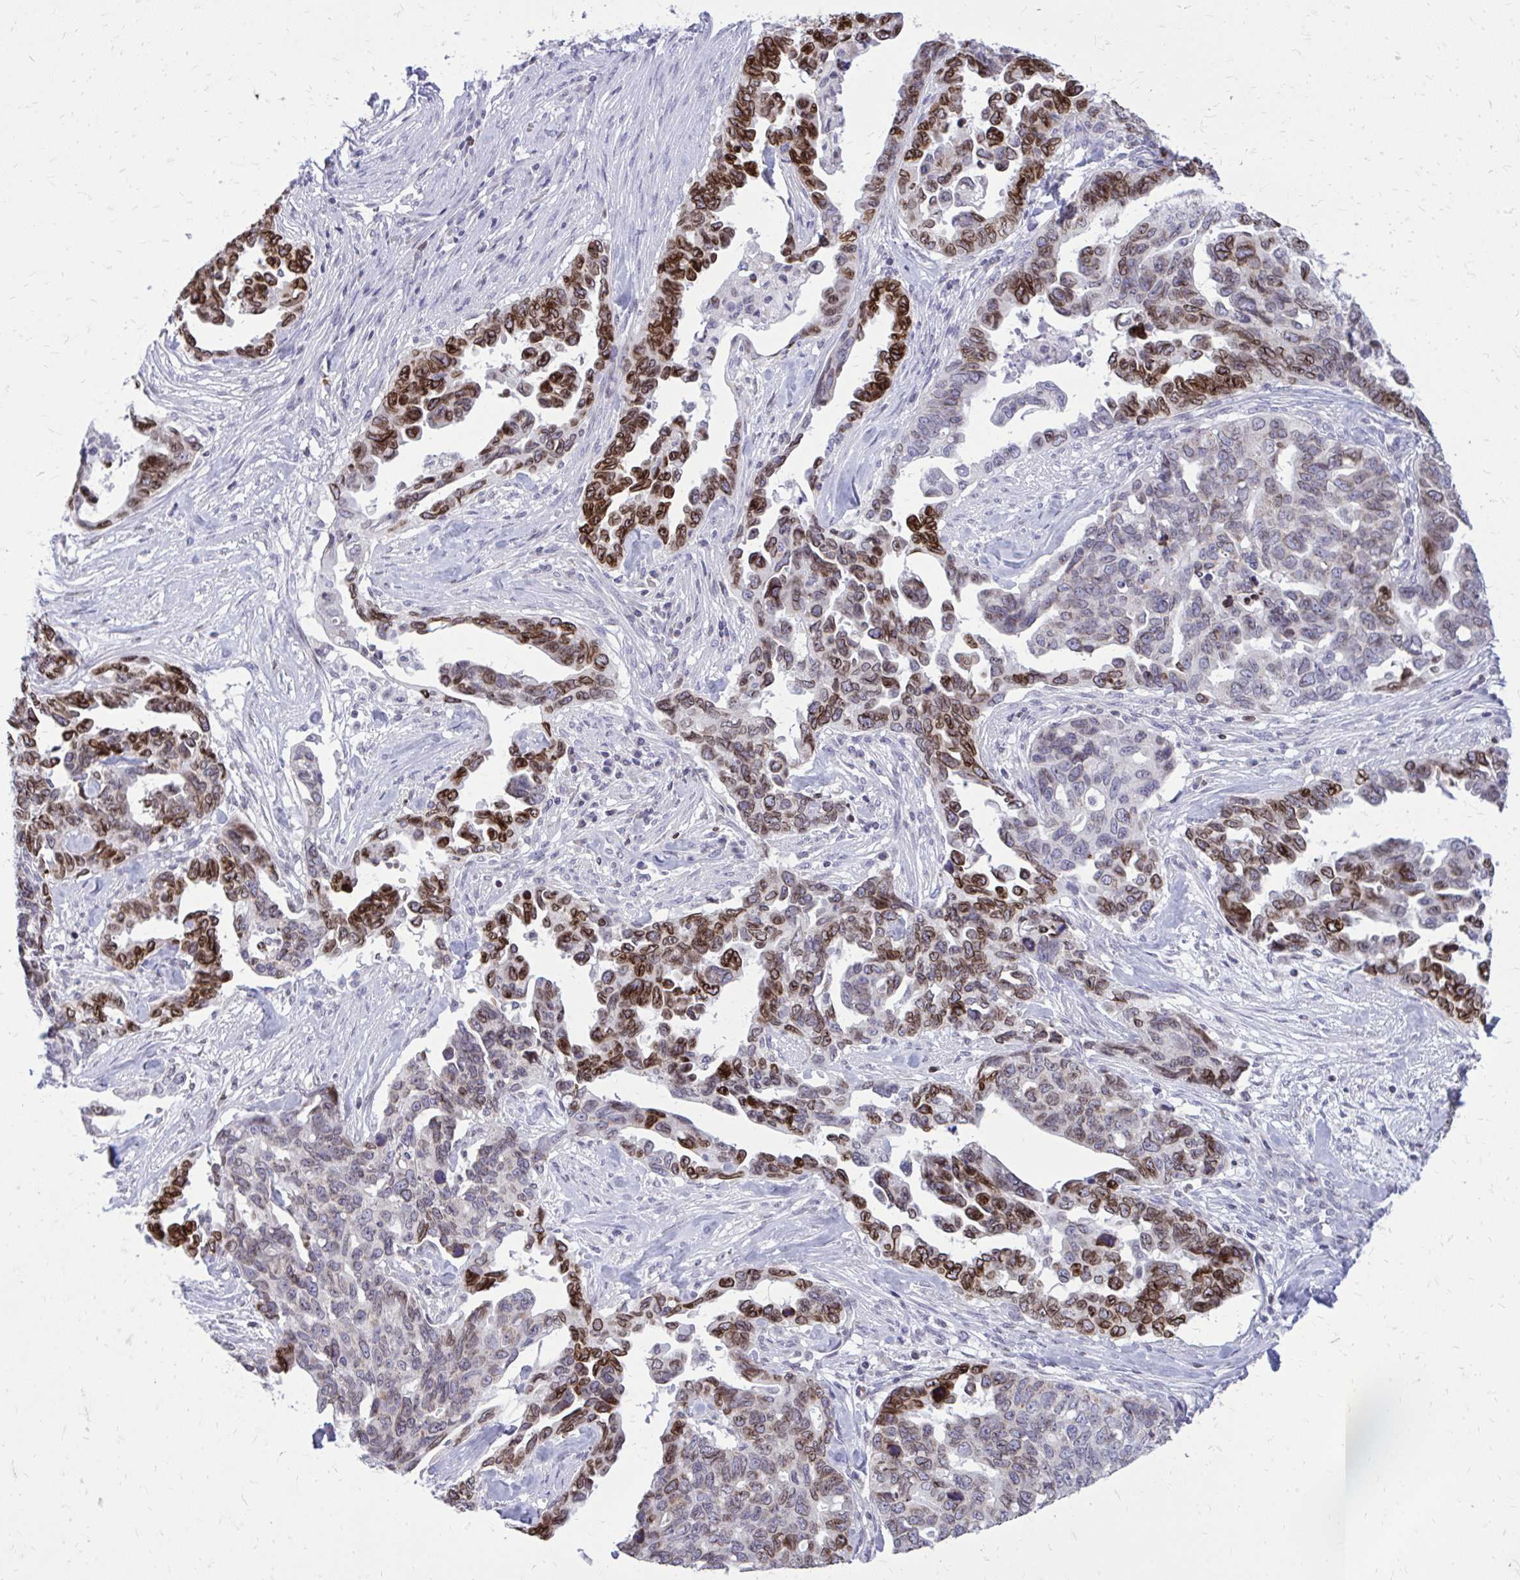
{"staining": {"intensity": "strong", "quantity": "25%-75%", "location": "cytoplasmic/membranous,nuclear"}, "tissue": "ovarian cancer", "cell_type": "Tumor cells", "image_type": "cancer", "snomed": [{"axis": "morphology", "description": "Cystadenocarcinoma, serous, NOS"}, {"axis": "topography", "description": "Ovary"}], "caption": "The micrograph displays staining of serous cystadenocarcinoma (ovarian), revealing strong cytoplasmic/membranous and nuclear protein expression (brown color) within tumor cells.", "gene": "RPS6KA2", "patient": {"sex": "female", "age": 69}}